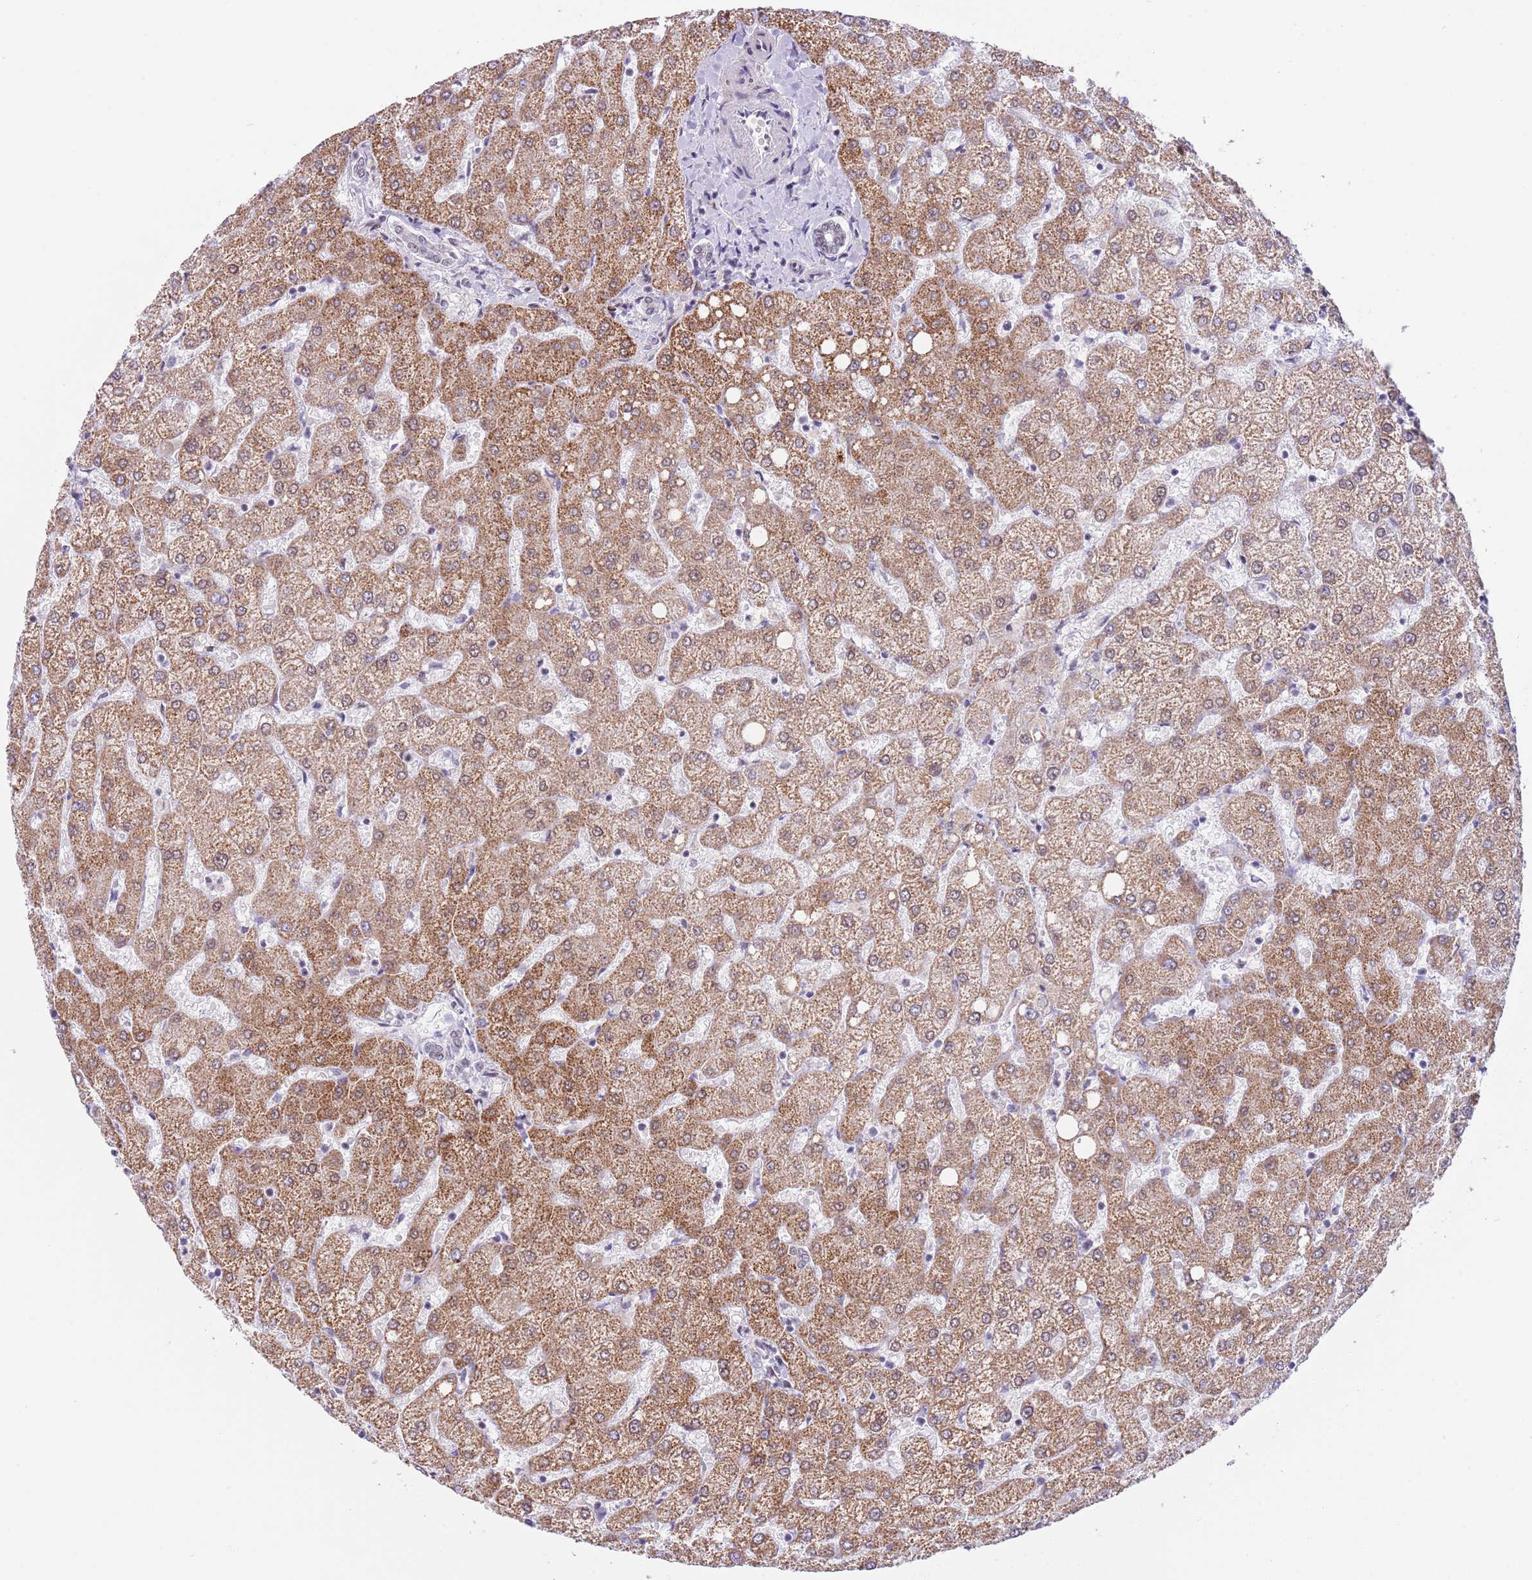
{"staining": {"intensity": "negative", "quantity": "none", "location": "none"}, "tissue": "liver", "cell_type": "Cholangiocytes", "image_type": "normal", "snomed": [{"axis": "morphology", "description": "Normal tissue, NOS"}, {"axis": "topography", "description": "Liver"}], "caption": "Image shows no significant protein staining in cholangiocytes of normal liver. (DAB immunohistochemistry (IHC) with hematoxylin counter stain).", "gene": "RFX1", "patient": {"sex": "female", "age": 54}}